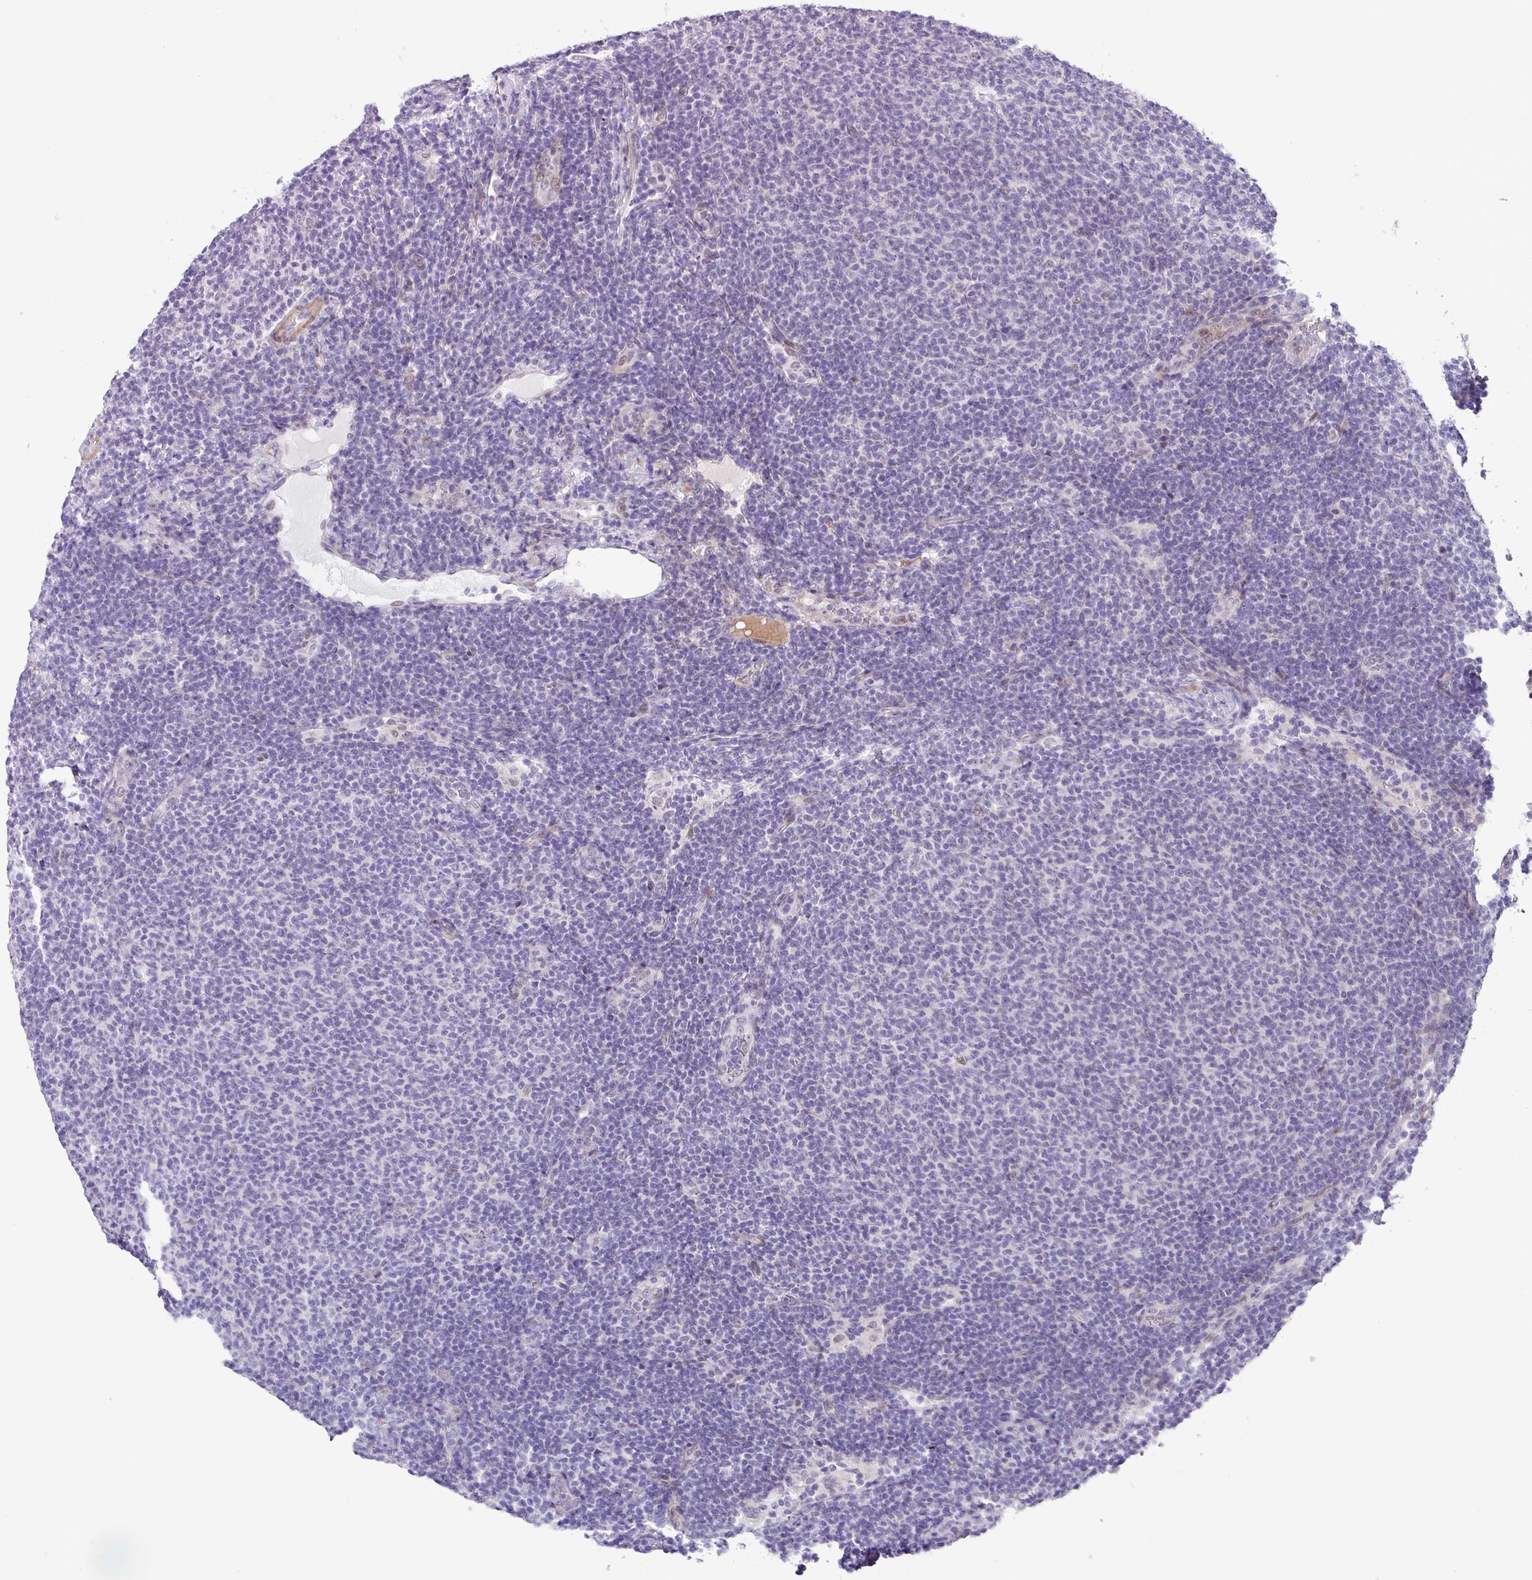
{"staining": {"intensity": "negative", "quantity": "none", "location": "none"}, "tissue": "lymphoma", "cell_type": "Tumor cells", "image_type": "cancer", "snomed": [{"axis": "morphology", "description": "Malignant lymphoma, non-Hodgkin's type, Low grade"}, {"axis": "topography", "description": "Lymph node"}], "caption": "Tumor cells show no significant expression in low-grade malignant lymphoma, non-Hodgkin's type. The staining is performed using DAB brown chromogen with nuclei counter-stained in using hematoxylin.", "gene": "YLPM1", "patient": {"sex": "male", "age": 66}}